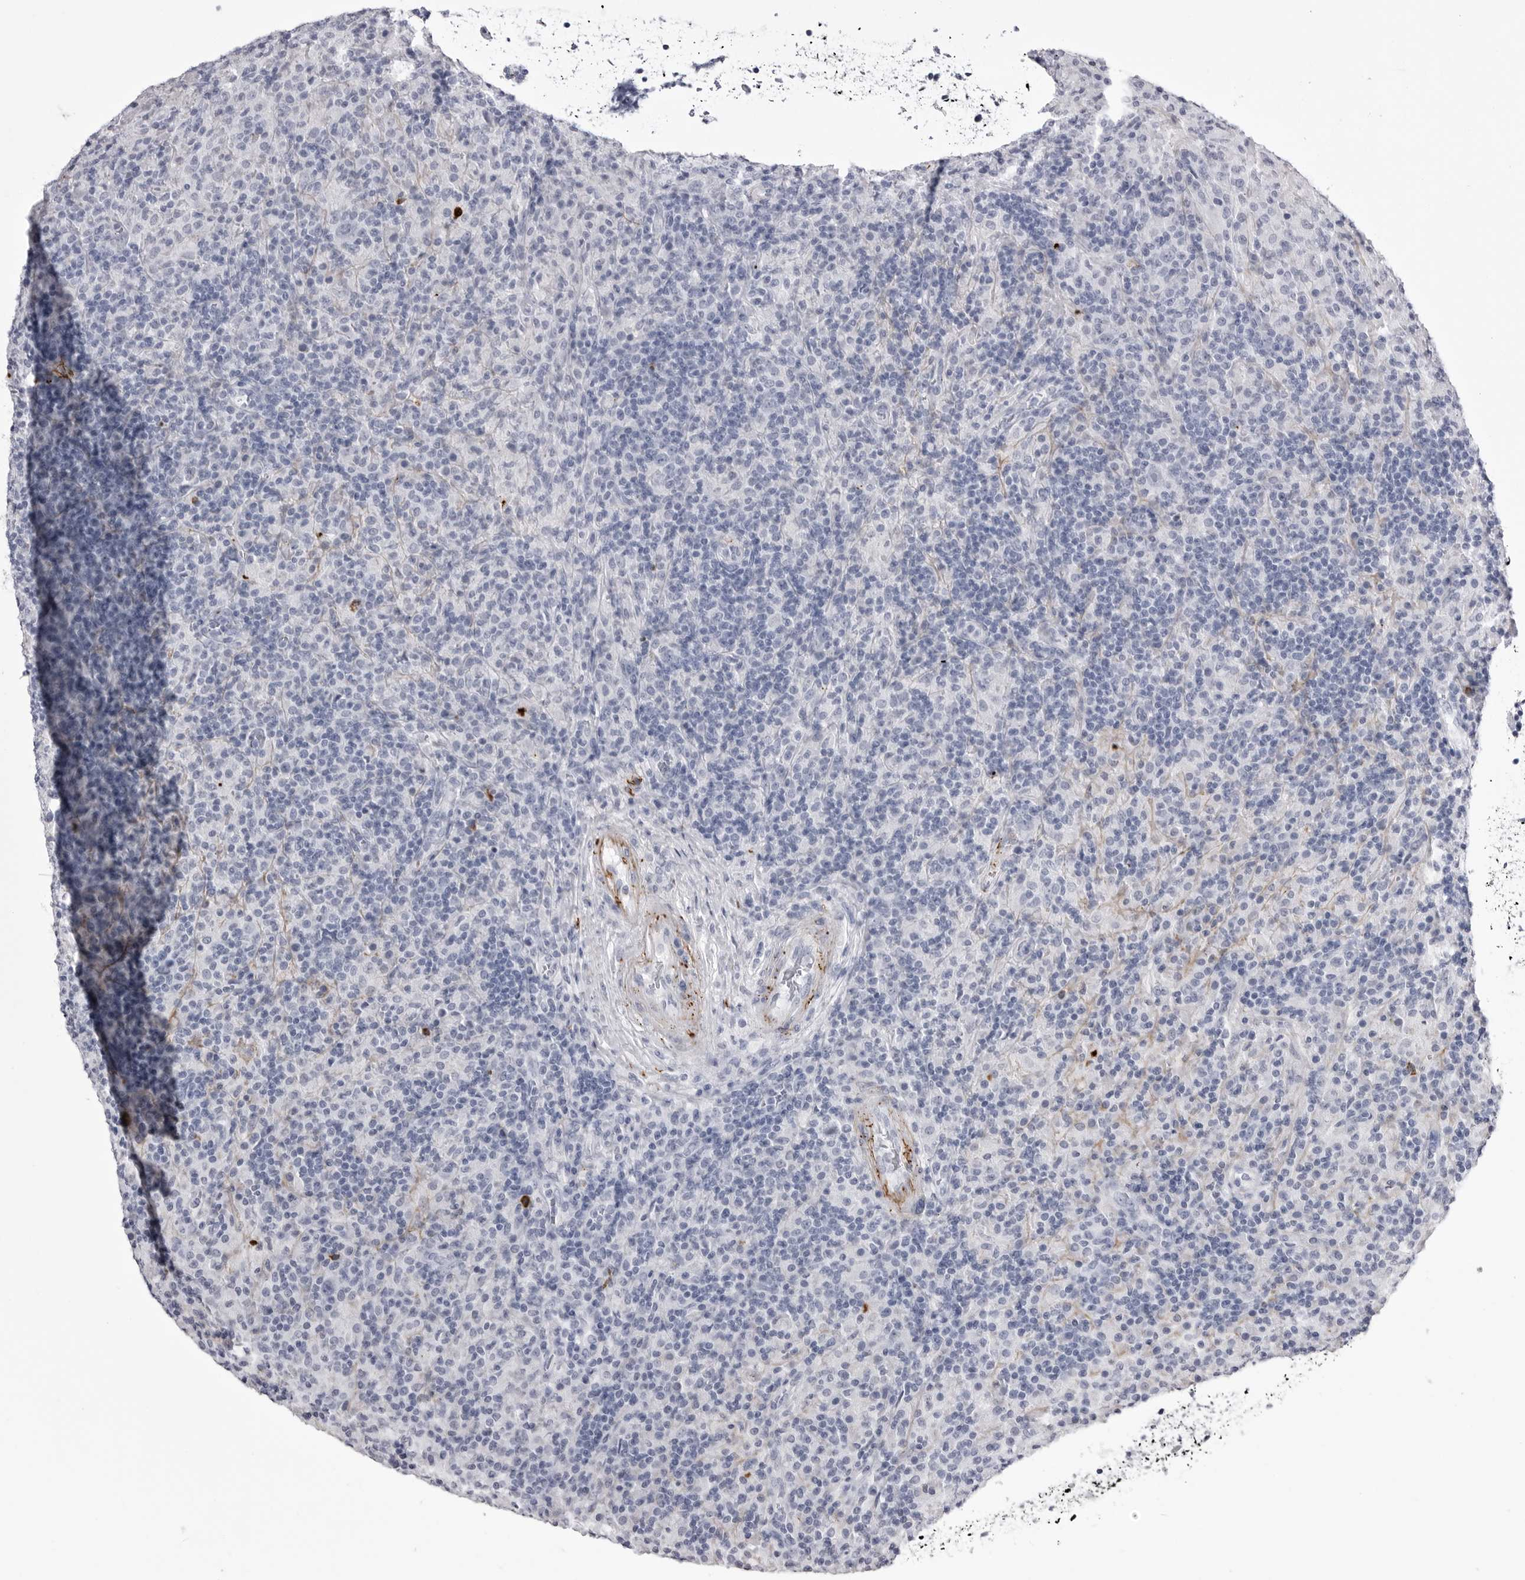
{"staining": {"intensity": "negative", "quantity": "none", "location": "none"}, "tissue": "lymphoma", "cell_type": "Tumor cells", "image_type": "cancer", "snomed": [{"axis": "morphology", "description": "Hodgkin's disease, NOS"}, {"axis": "topography", "description": "Lymph node"}], "caption": "High power microscopy photomicrograph of an immunohistochemistry histopathology image of Hodgkin's disease, revealing no significant positivity in tumor cells. (DAB immunohistochemistry, high magnification).", "gene": "COL26A1", "patient": {"sex": "male", "age": 70}}